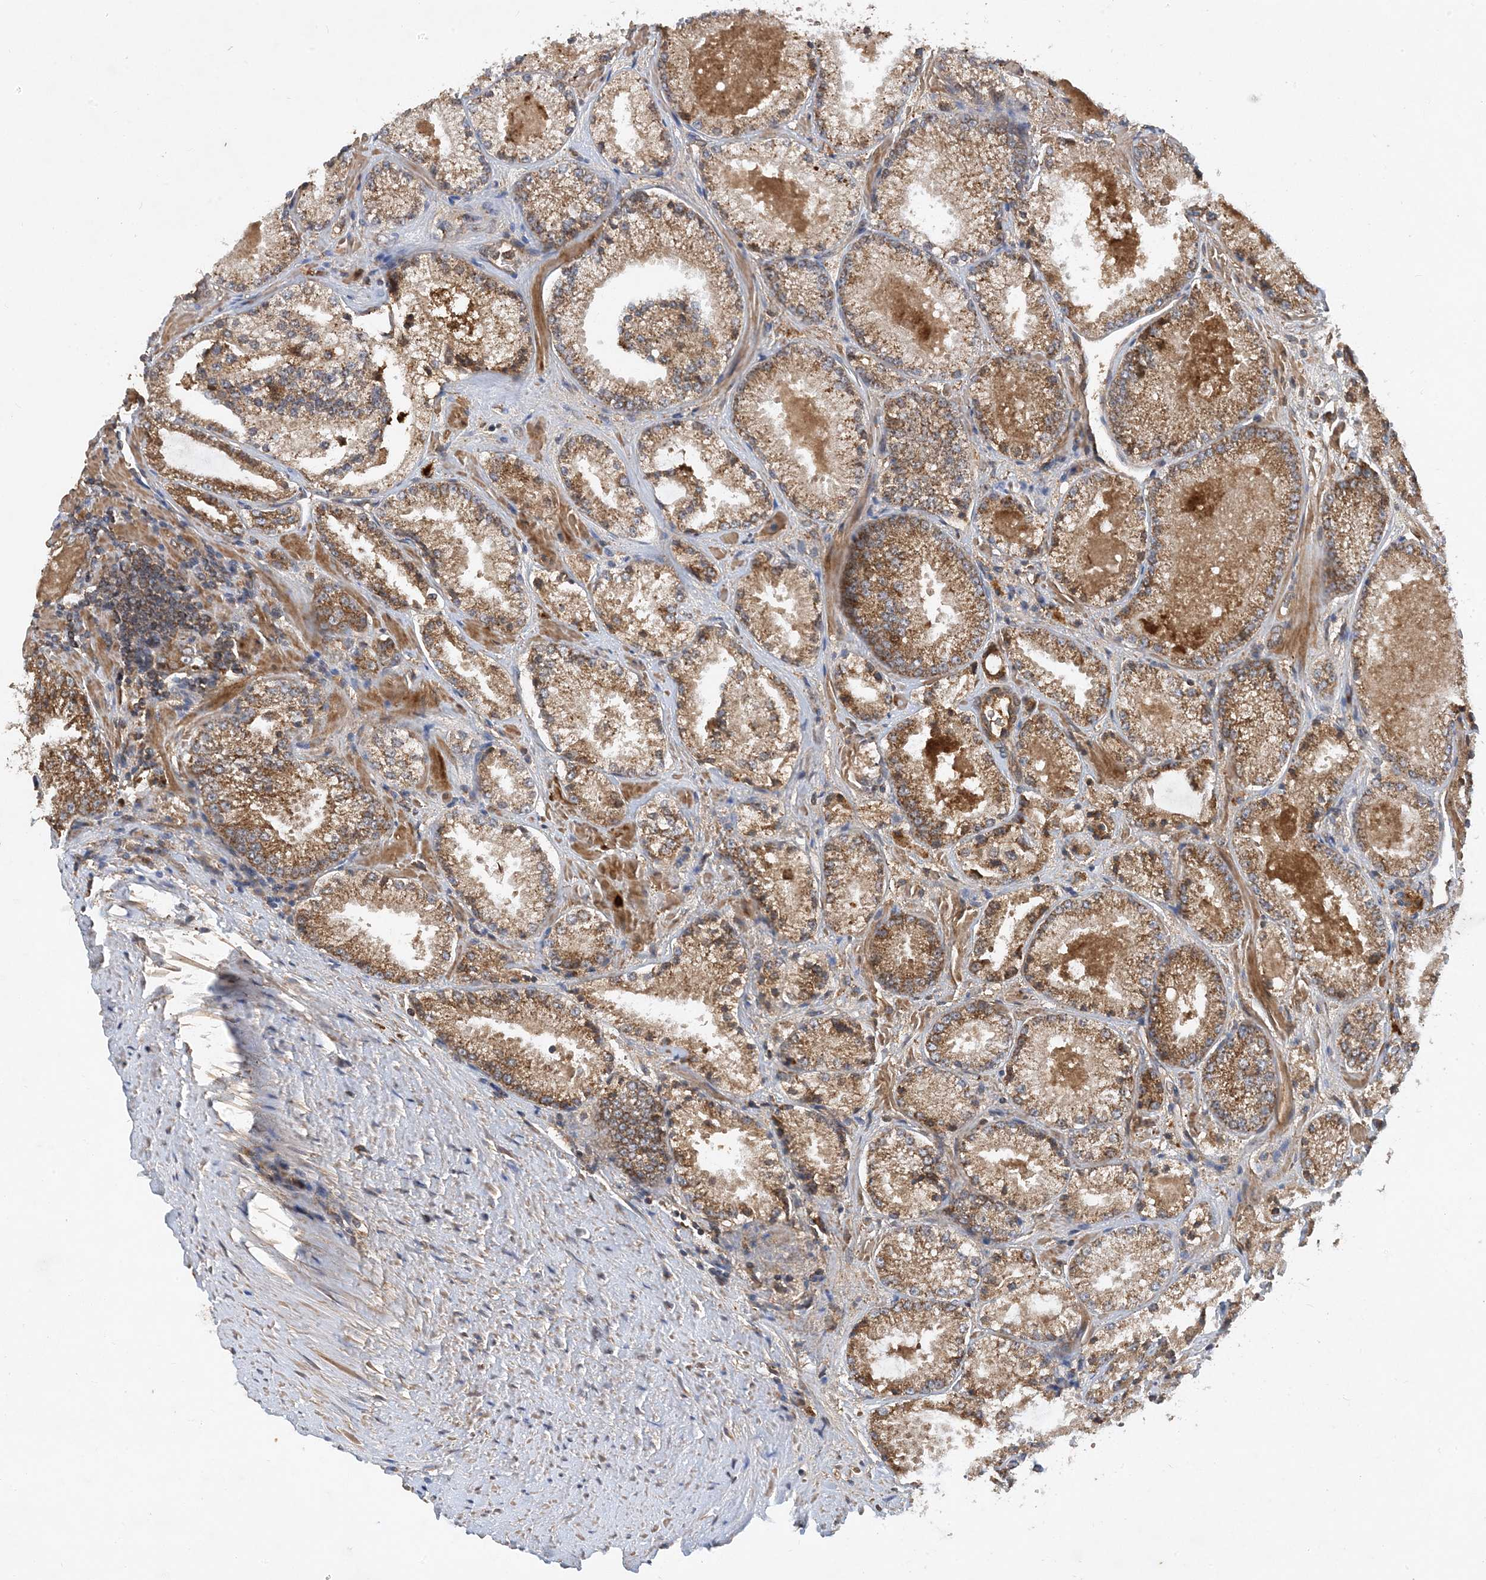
{"staining": {"intensity": "moderate", "quantity": ">75%", "location": "cytoplasmic/membranous"}, "tissue": "prostate cancer", "cell_type": "Tumor cells", "image_type": "cancer", "snomed": [{"axis": "morphology", "description": "Adenocarcinoma, High grade"}, {"axis": "topography", "description": "Prostate"}], "caption": "Human high-grade adenocarcinoma (prostate) stained for a protein (brown) reveals moderate cytoplasmic/membranous positive staining in approximately >75% of tumor cells.", "gene": "STK19", "patient": {"sex": "male", "age": 73}}